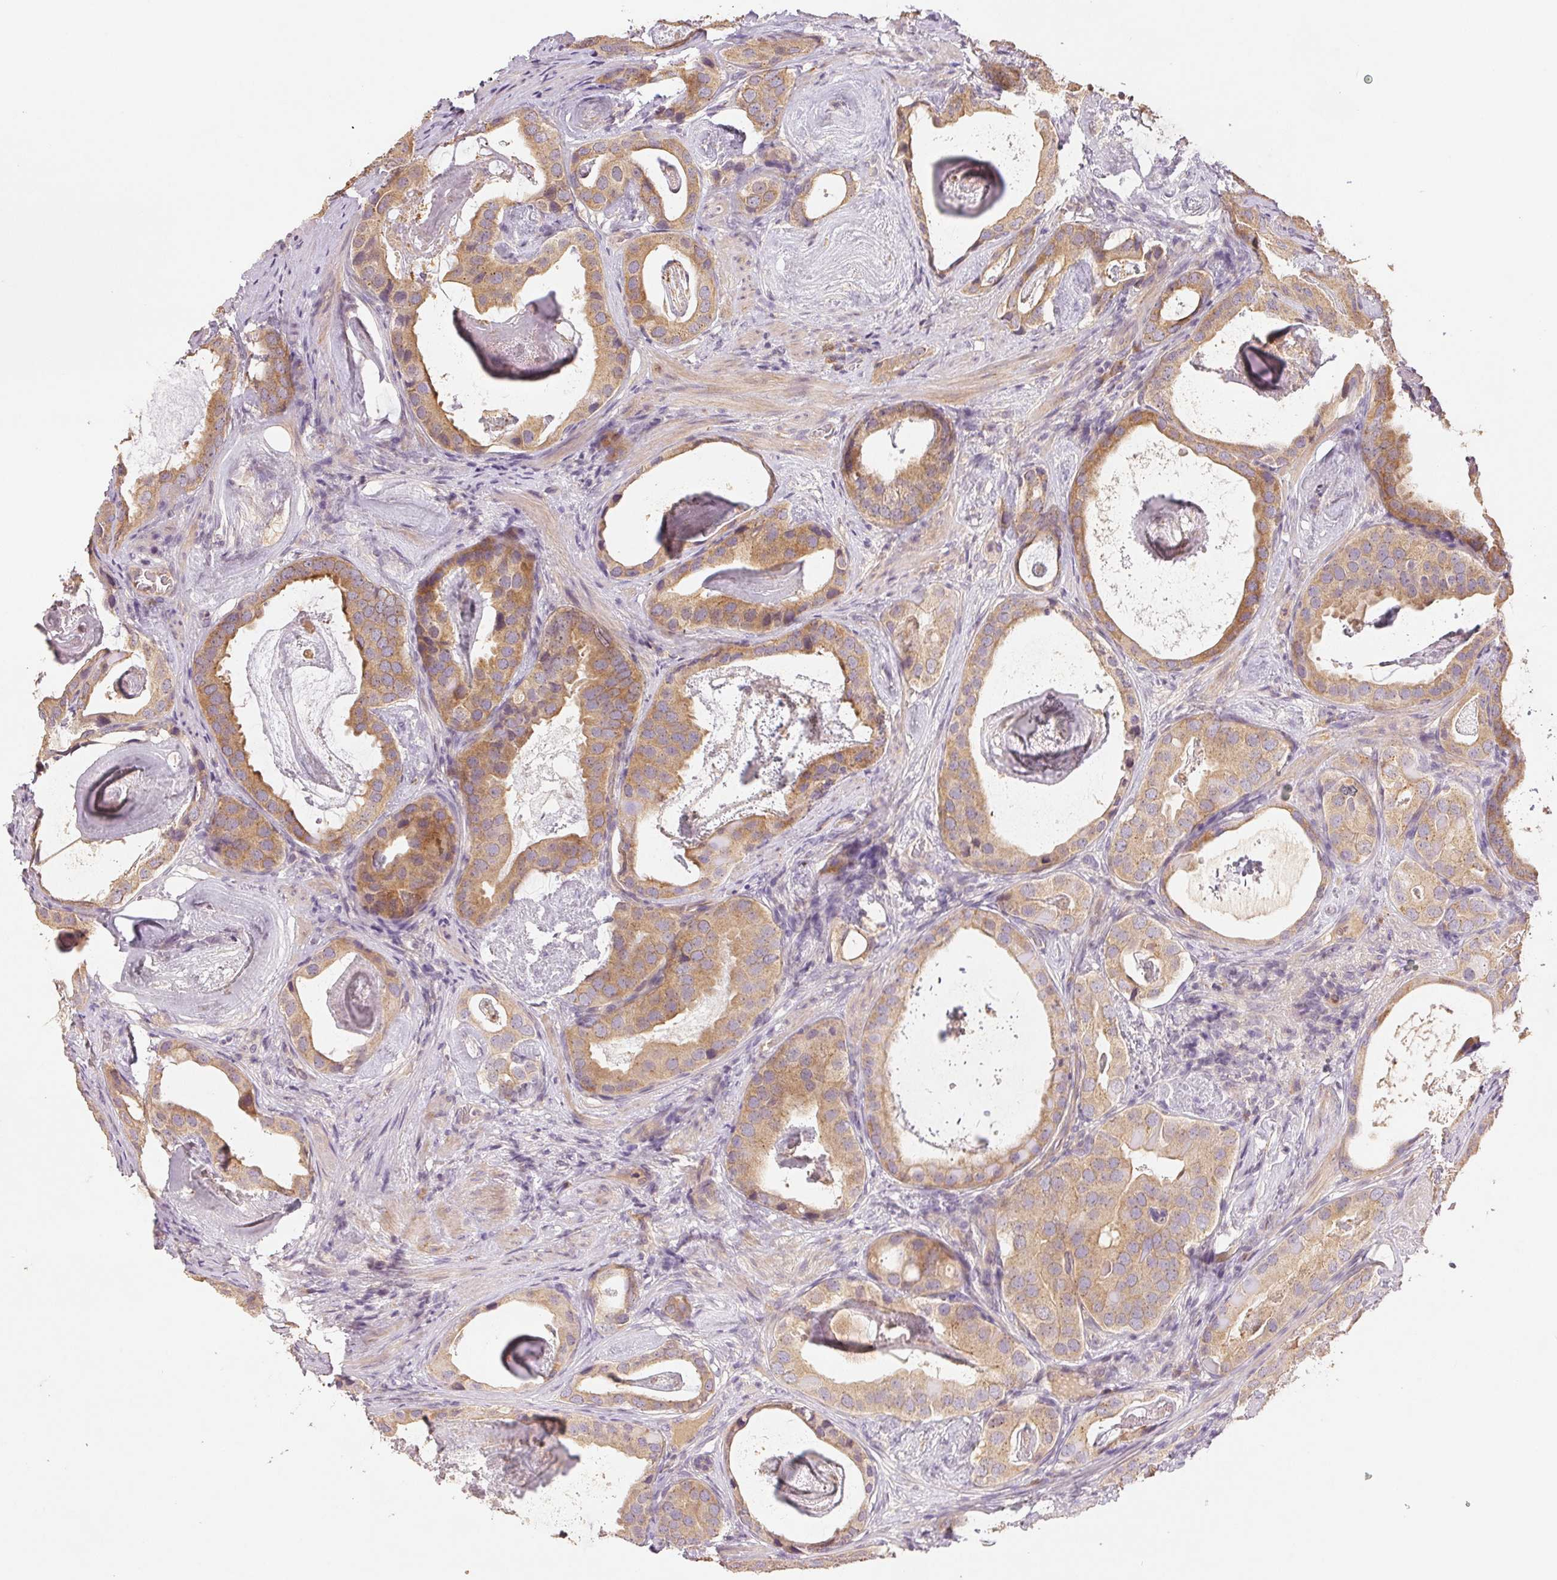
{"staining": {"intensity": "moderate", "quantity": ">75%", "location": "cytoplasmic/membranous"}, "tissue": "prostate cancer", "cell_type": "Tumor cells", "image_type": "cancer", "snomed": [{"axis": "morphology", "description": "Adenocarcinoma, Low grade"}, {"axis": "topography", "description": "Prostate and seminal vesicle, NOS"}], "caption": "The photomicrograph displays staining of adenocarcinoma (low-grade) (prostate), revealing moderate cytoplasmic/membranous protein positivity (brown color) within tumor cells.", "gene": "YIF1B", "patient": {"sex": "male", "age": 71}}